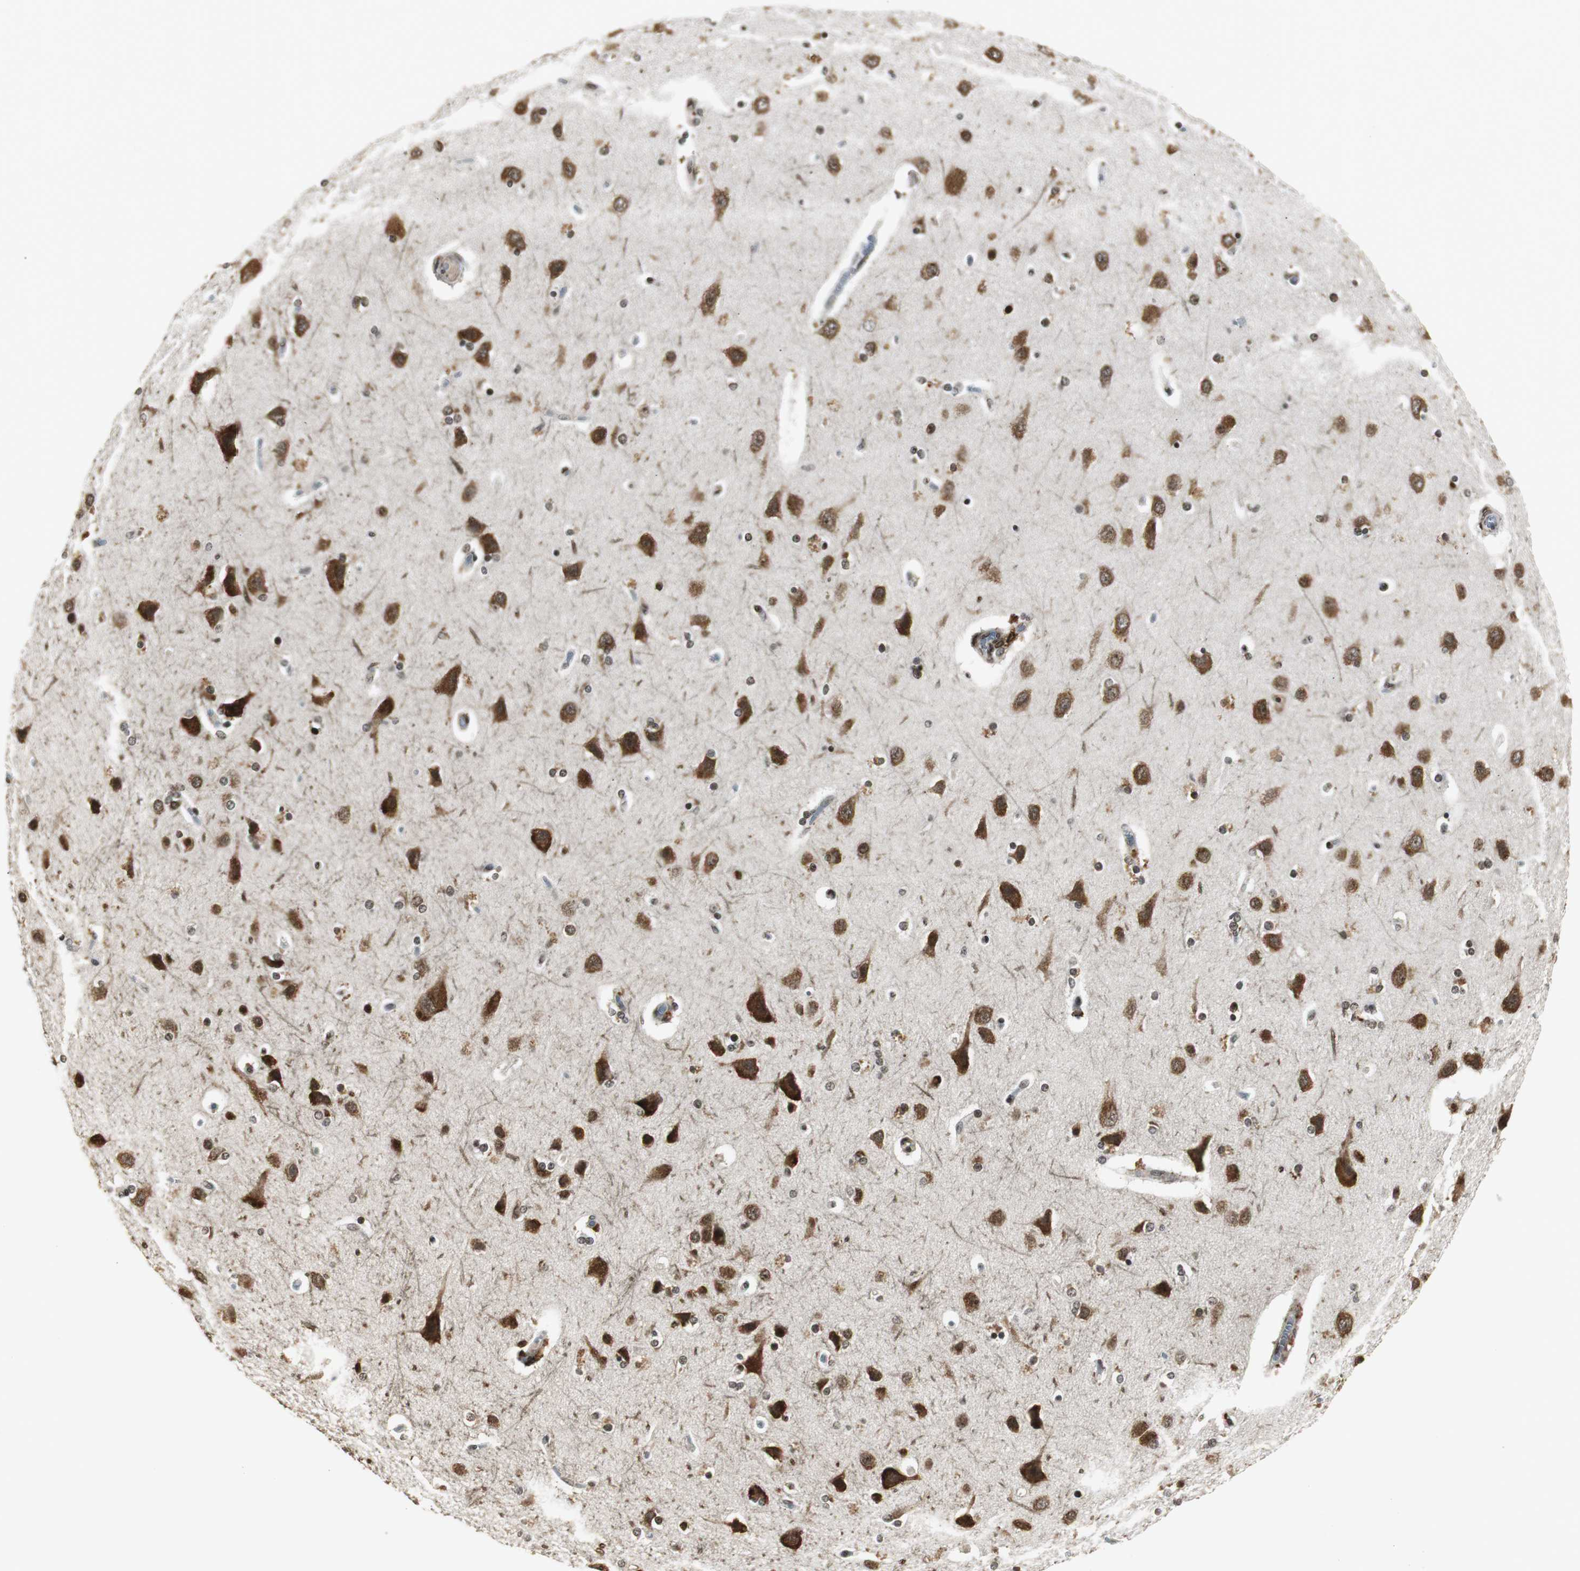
{"staining": {"intensity": "negative", "quantity": "none", "location": "none"}, "tissue": "cerebral cortex", "cell_type": "Endothelial cells", "image_type": "normal", "snomed": [{"axis": "morphology", "description": "Normal tissue, NOS"}, {"axis": "topography", "description": "Cerebral cortex"}], "caption": "DAB immunohistochemical staining of unremarkable cerebral cortex exhibits no significant positivity in endothelial cells. (DAB immunohistochemistry with hematoxylin counter stain).", "gene": "MPG", "patient": {"sex": "female", "age": 54}}